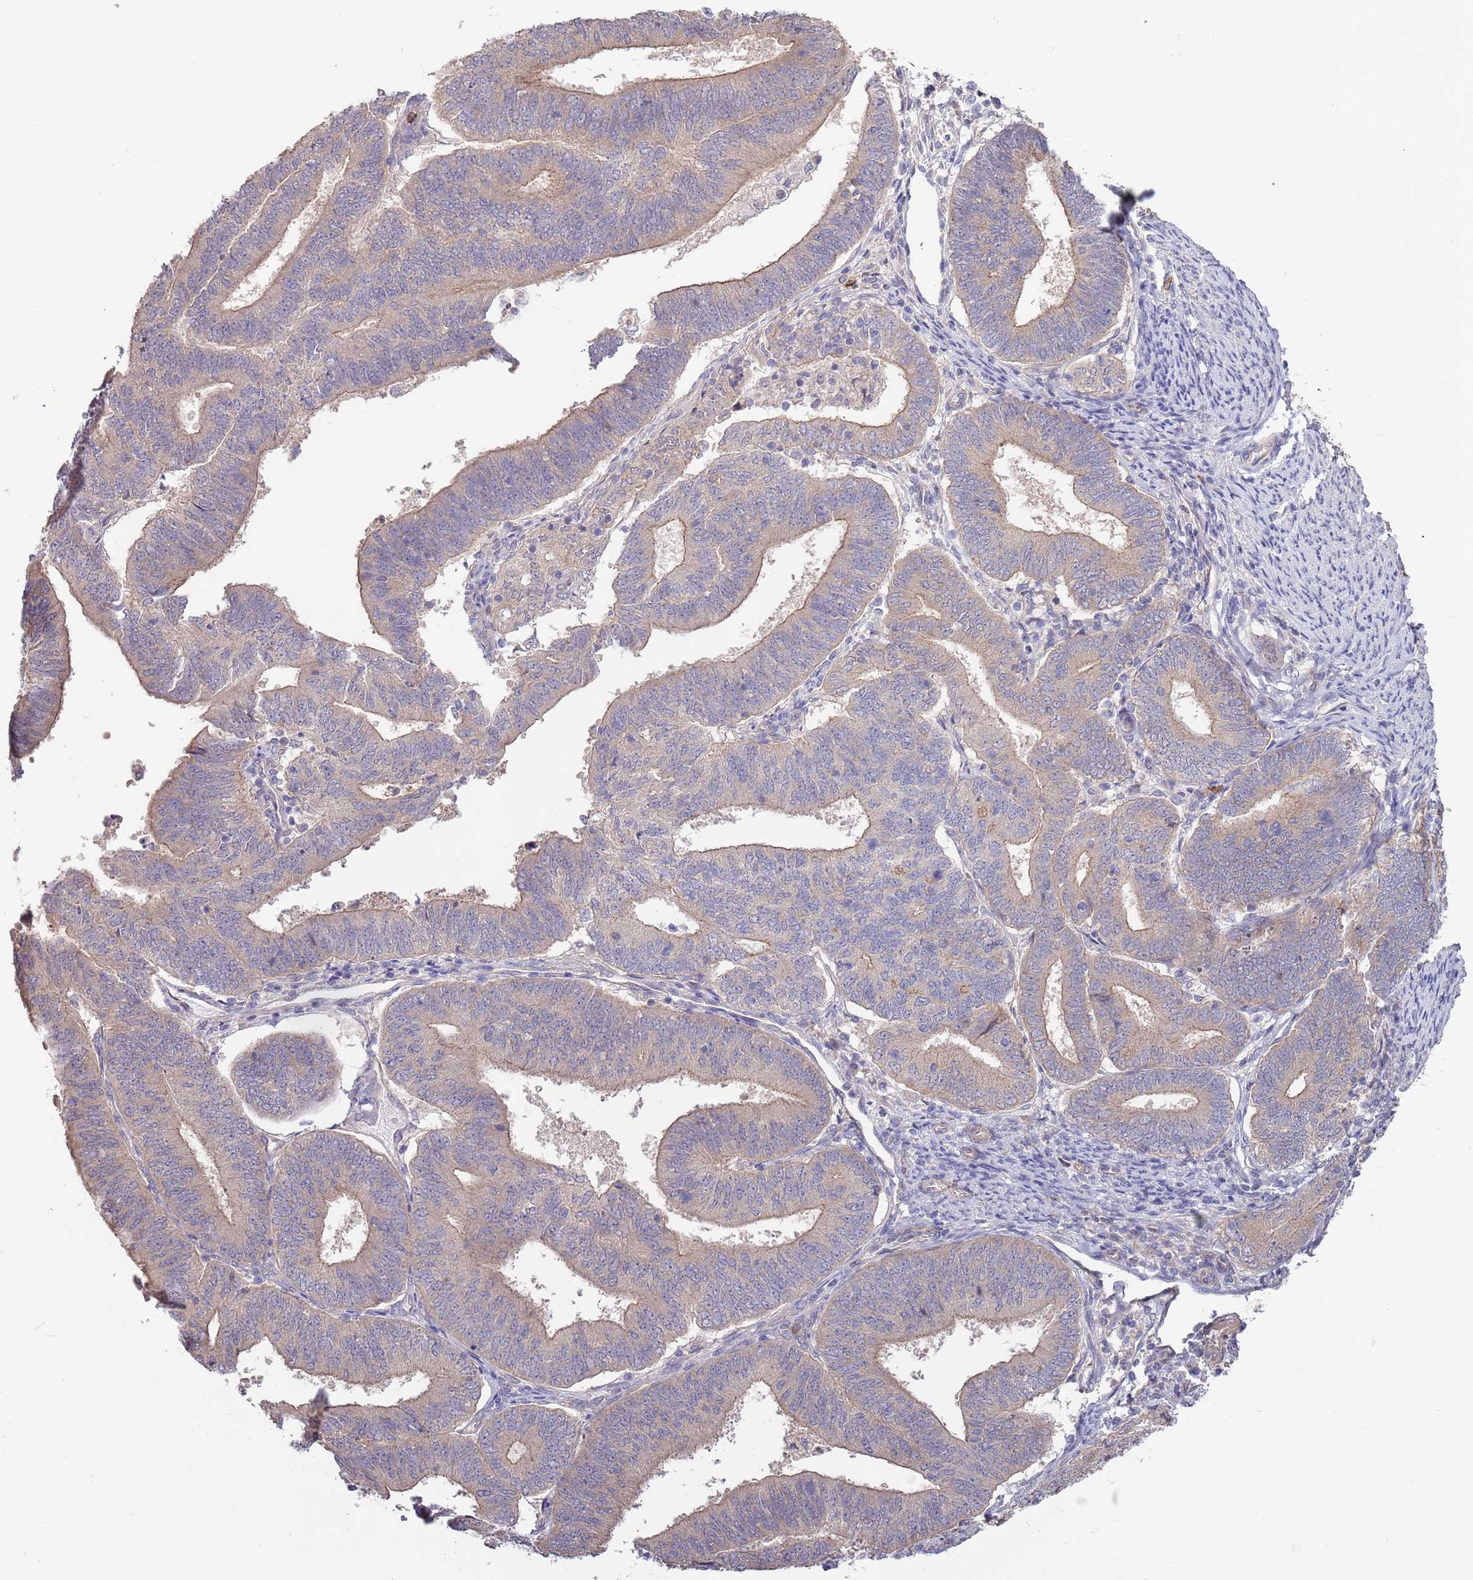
{"staining": {"intensity": "weak", "quantity": ">75%", "location": "cytoplasmic/membranous"}, "tissue": "endometrial cancer", "cell_type": "Tumor cells", "image_type": "cancer", "snomed": [{"axis": "morphology", "description": "Adenocarcinoma, NOS"}, {"axis": "topography", "description": "Endometrium"}], "caption": "The histopathology image demonstrates immunohistochemical staining of endometrial cancer. There is weak cytoplasmic/membranous staining is identified in about >75% of tumor cells.", "gene": "MARVELD2", "patient": {"sex": "female", "age": 70}}